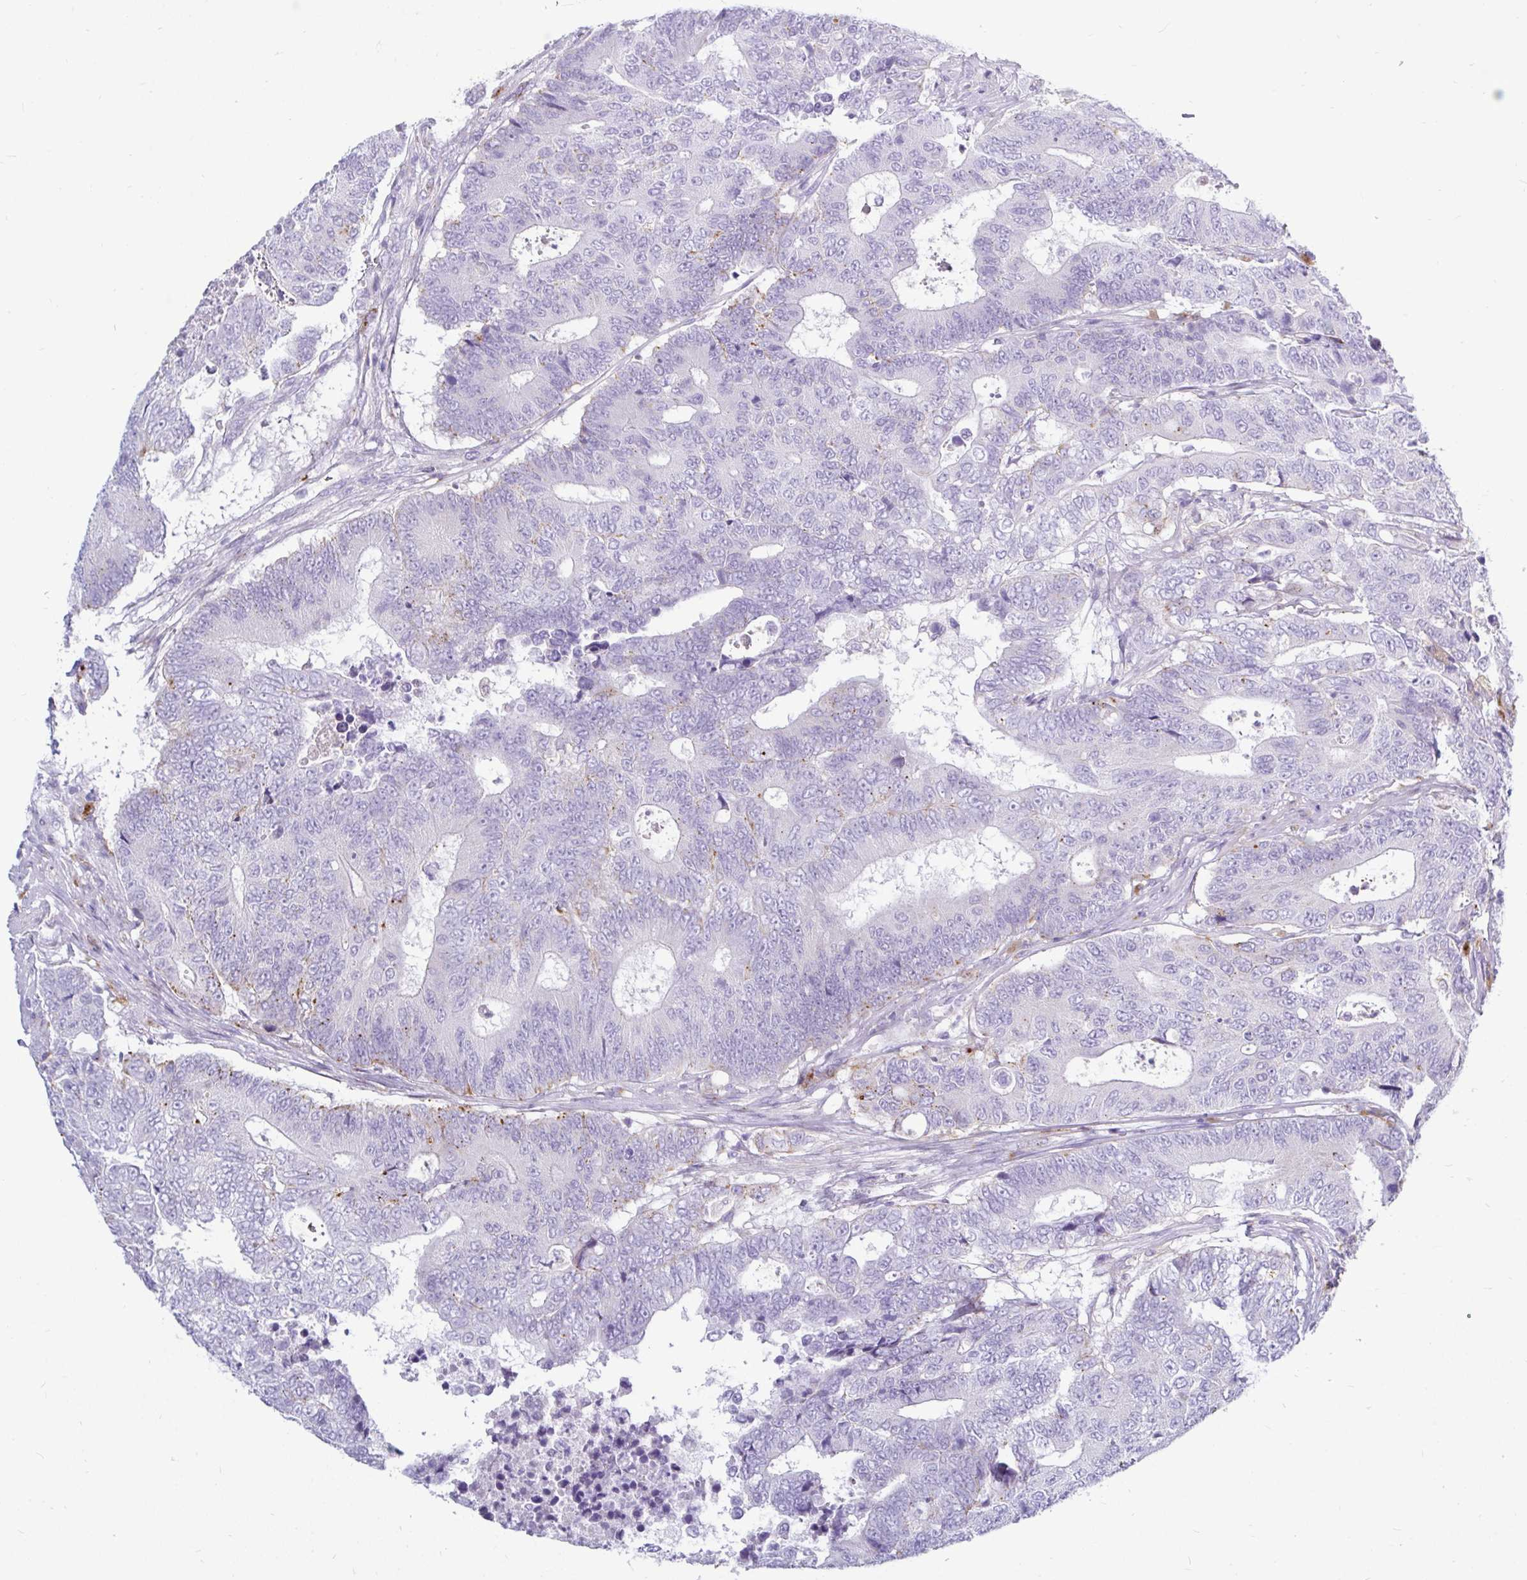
{"staining": {"intensity": "negative", "quantity": "none", "location": "none"}, "tissue": "colorectal cancer", "cell_type": "Tumor cells", "image_type": "cancer", "snomed": [{"axis": "morphology", "description": "Adenocarcinoma, NOS"}, {"axis": "topography", "description": "Colon"}], "caption": "Photomicrograph shows no protein positivity in tumor cells of colorectal adenocarcinoma tissue.", "gene": "CTSZ", "patient": {"sex": "female", "age": 48}}